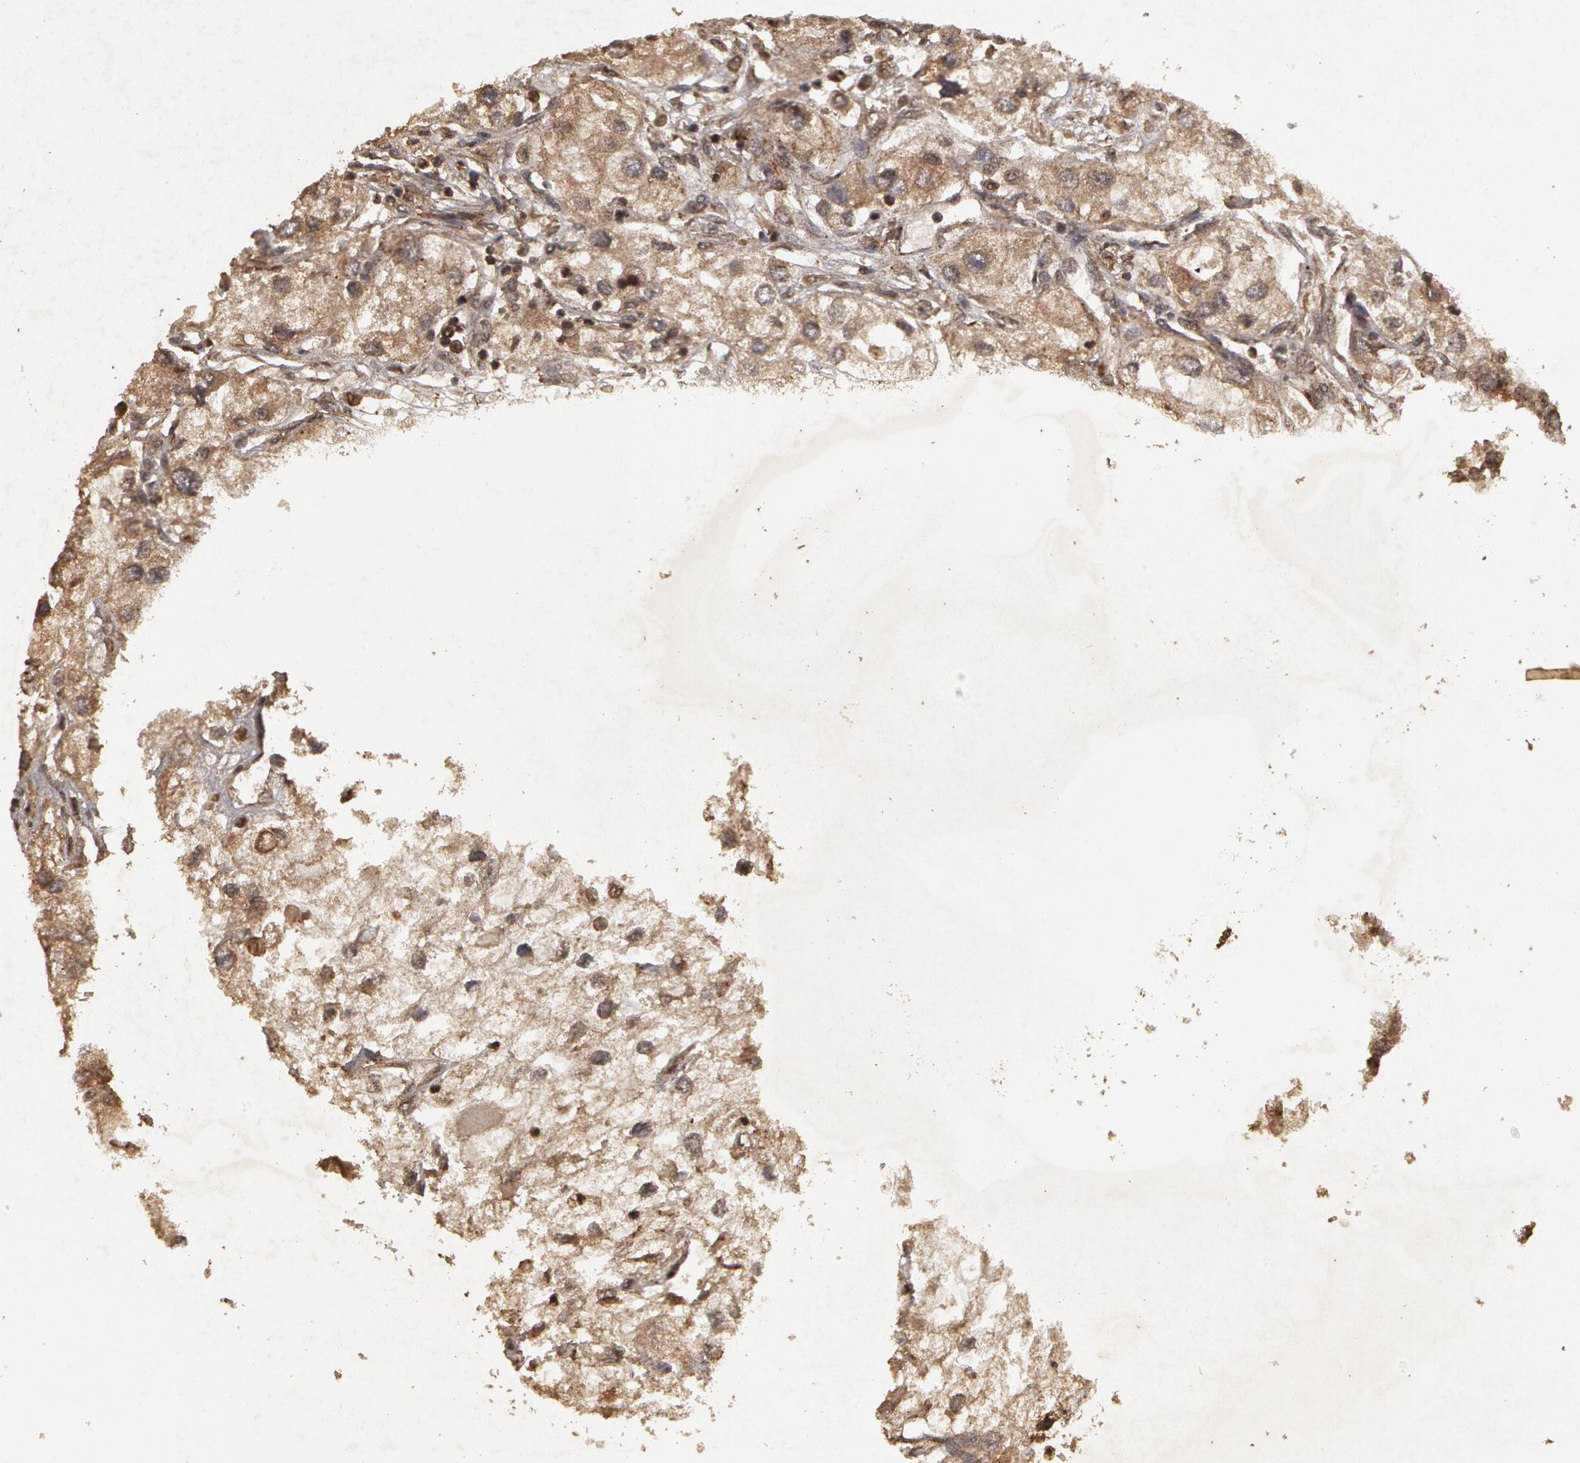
{"staining": {"intensity": "weak", "quantity": "25%-75%", "location": "cytoplasmic/membranous"}, "tissue": "renal cancer", "cell_type": "Tumor cells", "image_type": "cancer", "snomed": [{"axis": "morphology", "description": "Adenocarcinoma, NOS"}, {"axis": "topography", "description": "Kidney"}], "caption": "A photomicrograph of human renal cancer stained for a protein demonstrates weak cytoplasmic/membranous brown staining in tumor cells.", "gene": "CALR", "patient": {"sex": "male", "age": 57}}